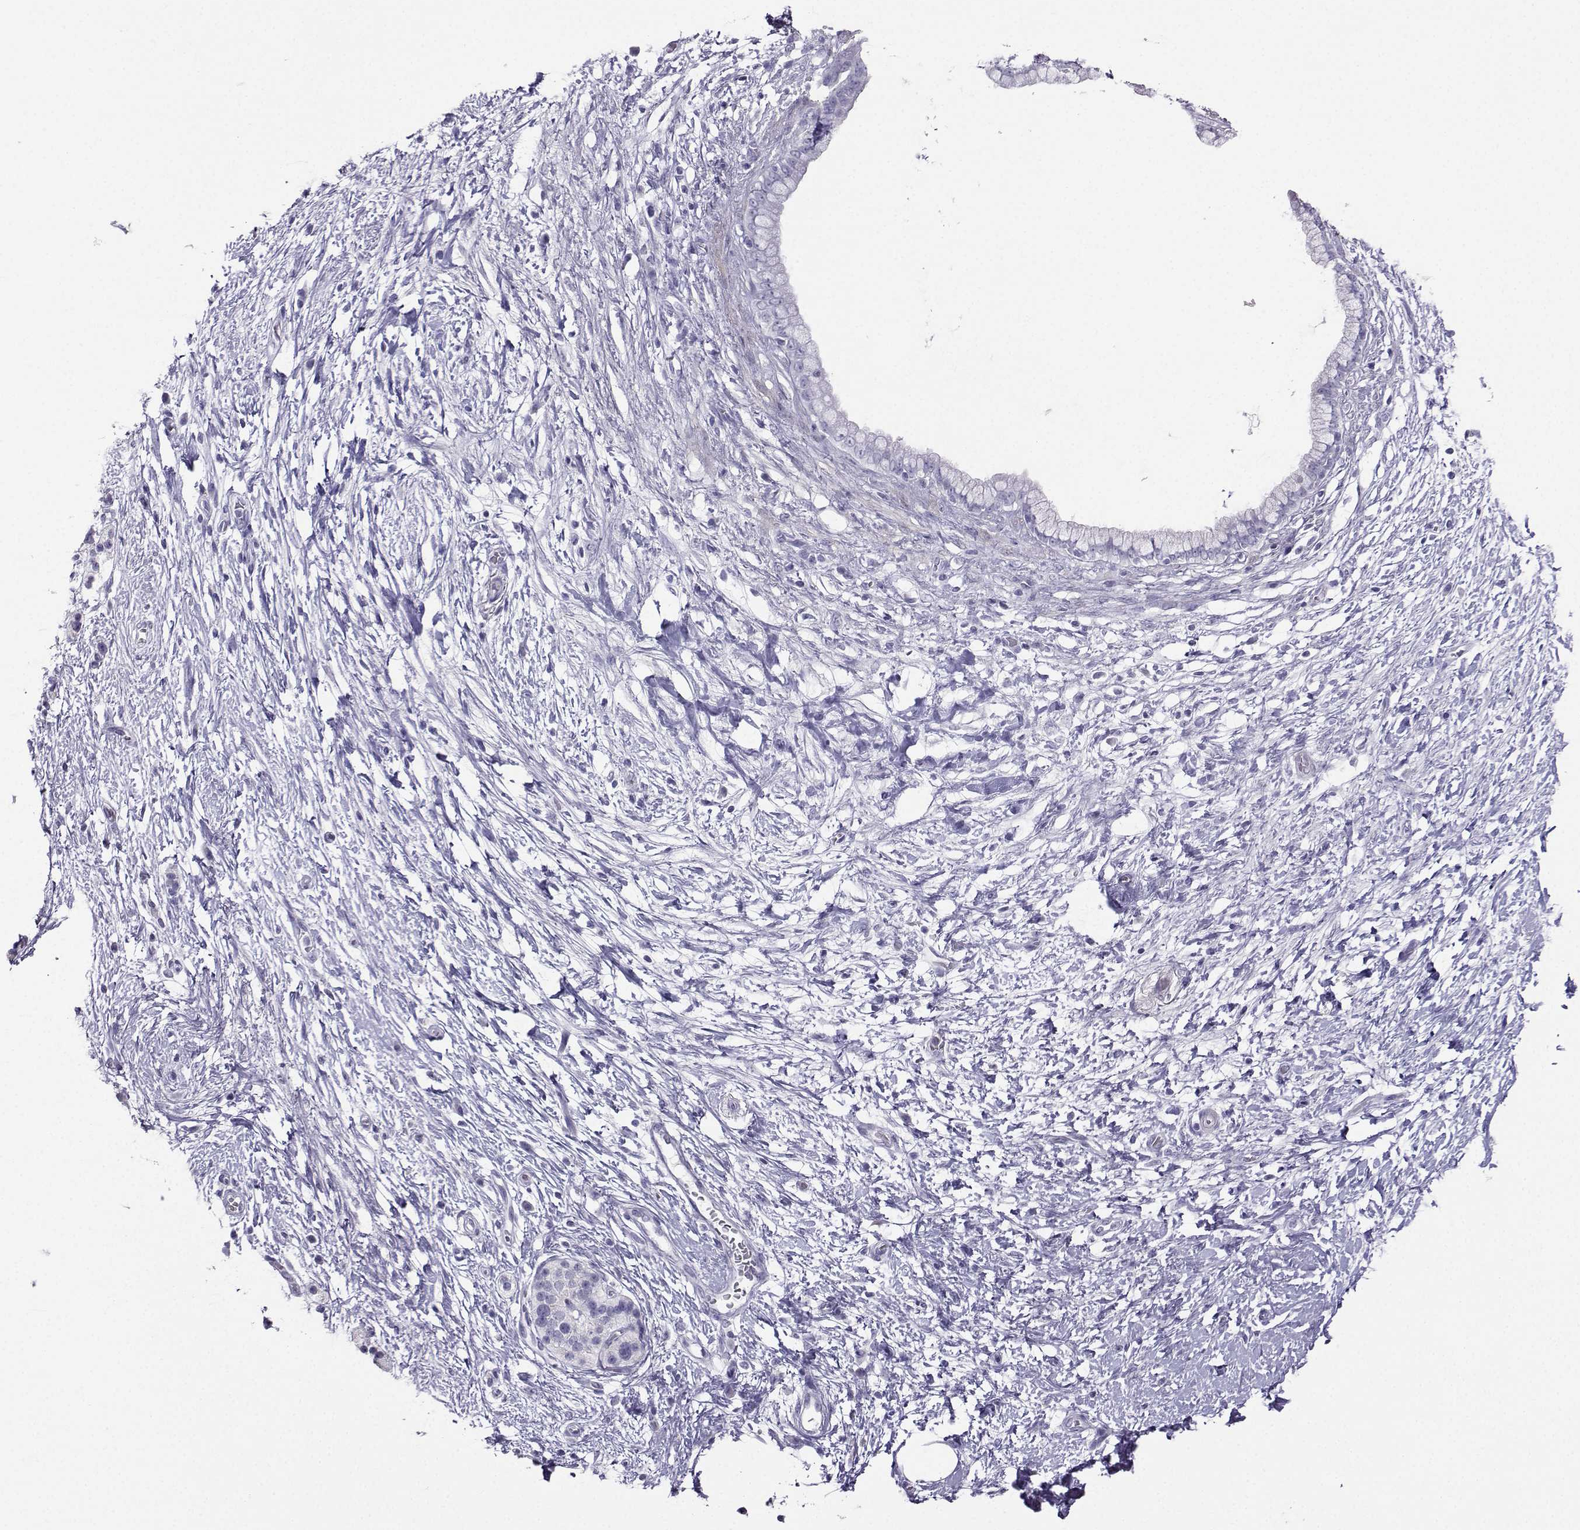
{"staining": {"intensity": "negative", "quantity": "none", "location": "none"}, "tissue": "pancreatic cancer", "cell_type": "Tumor cells", "image_type": "cancer", "snomed": [{"axis": "morphology", "description": "Adenocarcinoma, NOS"}, {"axis": "topography", "description": "Pancreas"}], "caption": "The image reveals no significant staining in tumor cells of pancreatic cancer (adenocarcinoma).", "gene": "KIF17", "patient": {"sex": "female", "age": 72}}